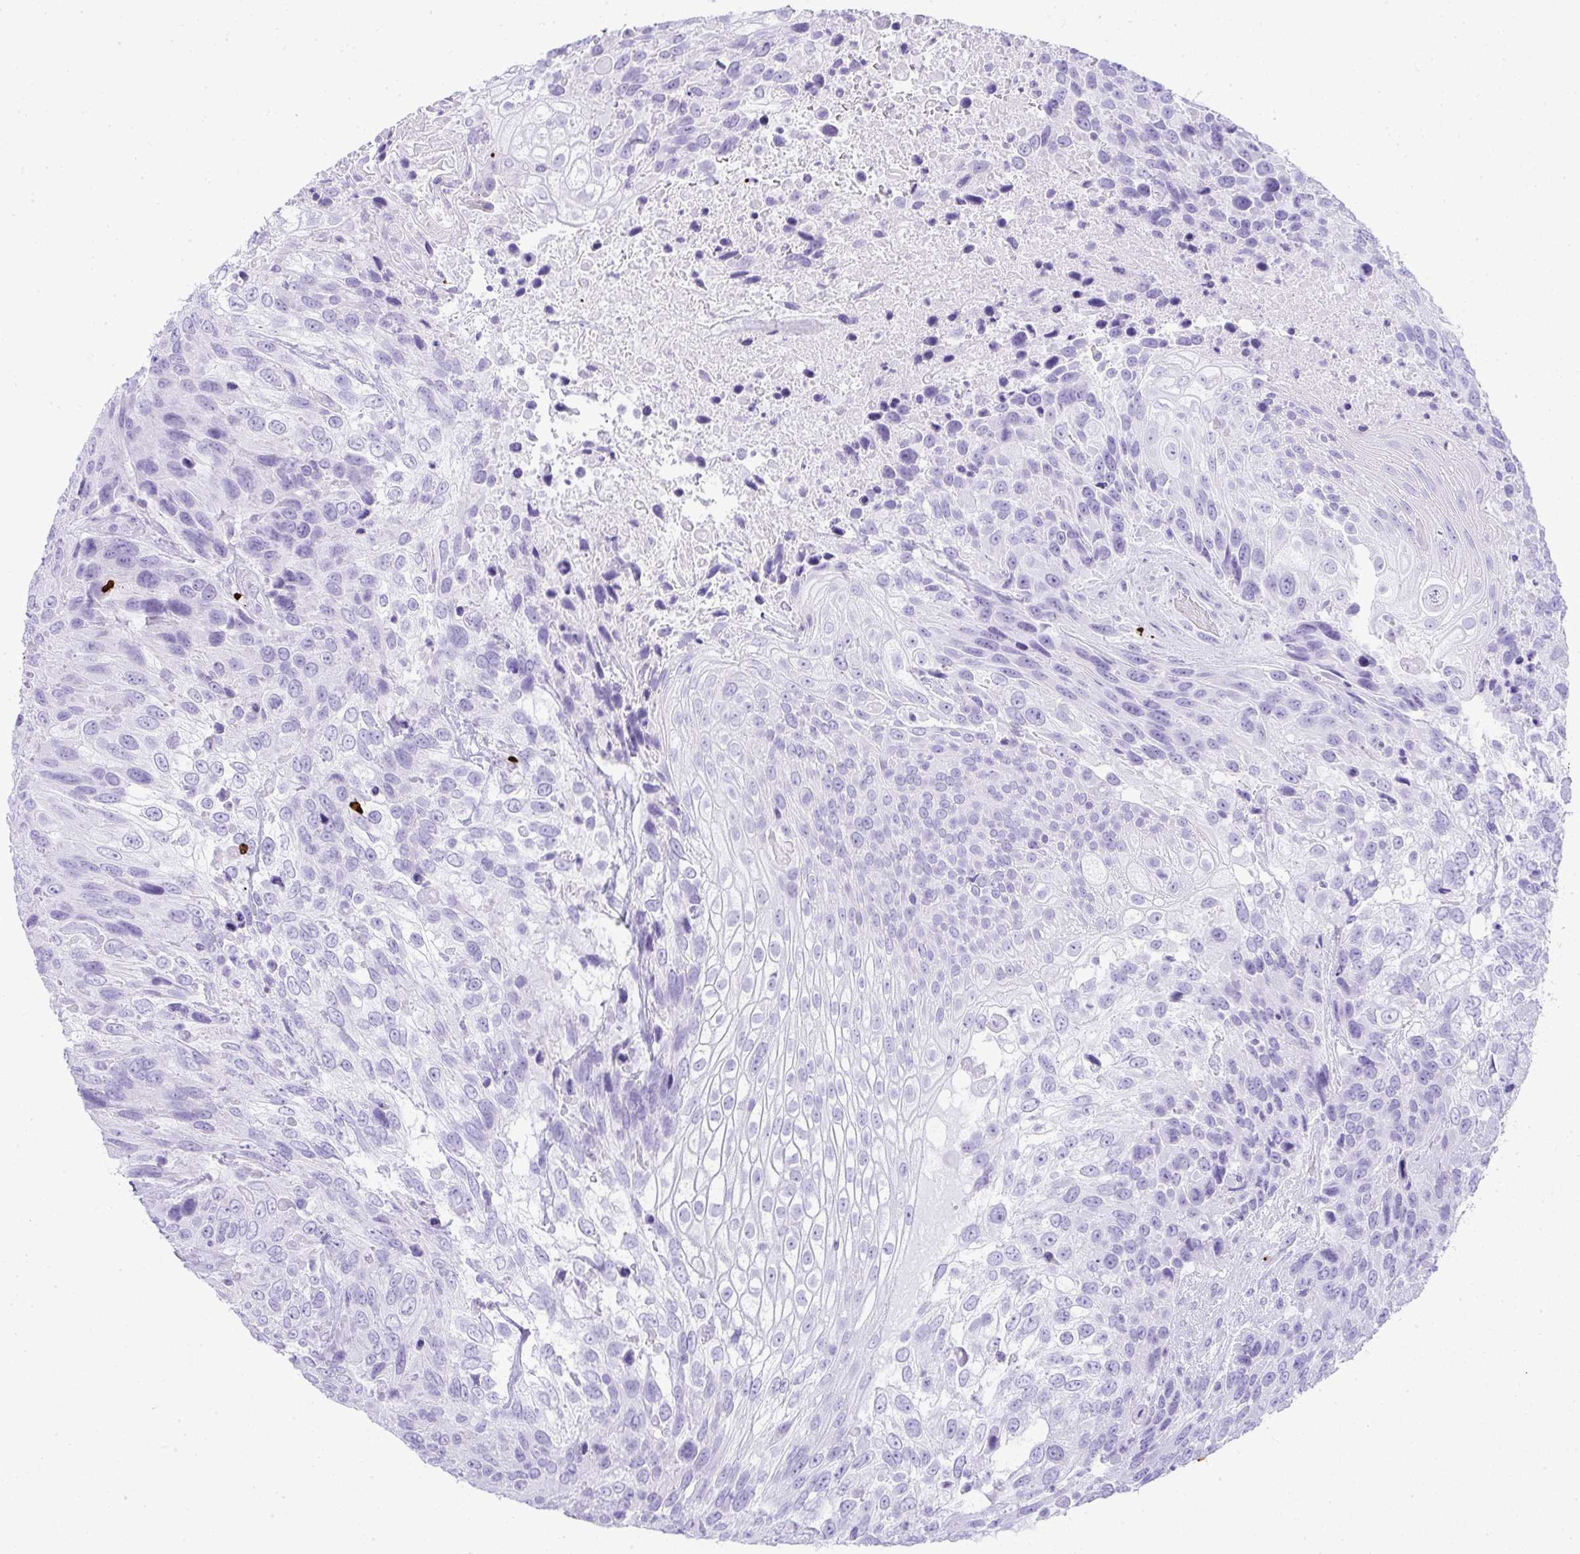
{"staining": {"intensity": "negative", "quantity": "none", "location": "none"}, "tissue": "urothelial cancer", "cell_type": "Tumor cells", "image_type": "cancer", "snomed": [{"axis": "morphology", "description": "Urothelial carcinoma, High grade"}, {"axis": "topography", "description": "Urinary bladder"}], "caption": "A high-resolution micrograph shows immunohistochemistry (IHC) staining of urothelial carcinoma (high-grade), which displays no significant expression in tumor cells. Brightfield microscopy of IHC stained with DAB (brown) and hematoxylin (blue), captured at high magnification.", "gene": "CDADC1", "patient": {"sex": "female", "age": 70}}